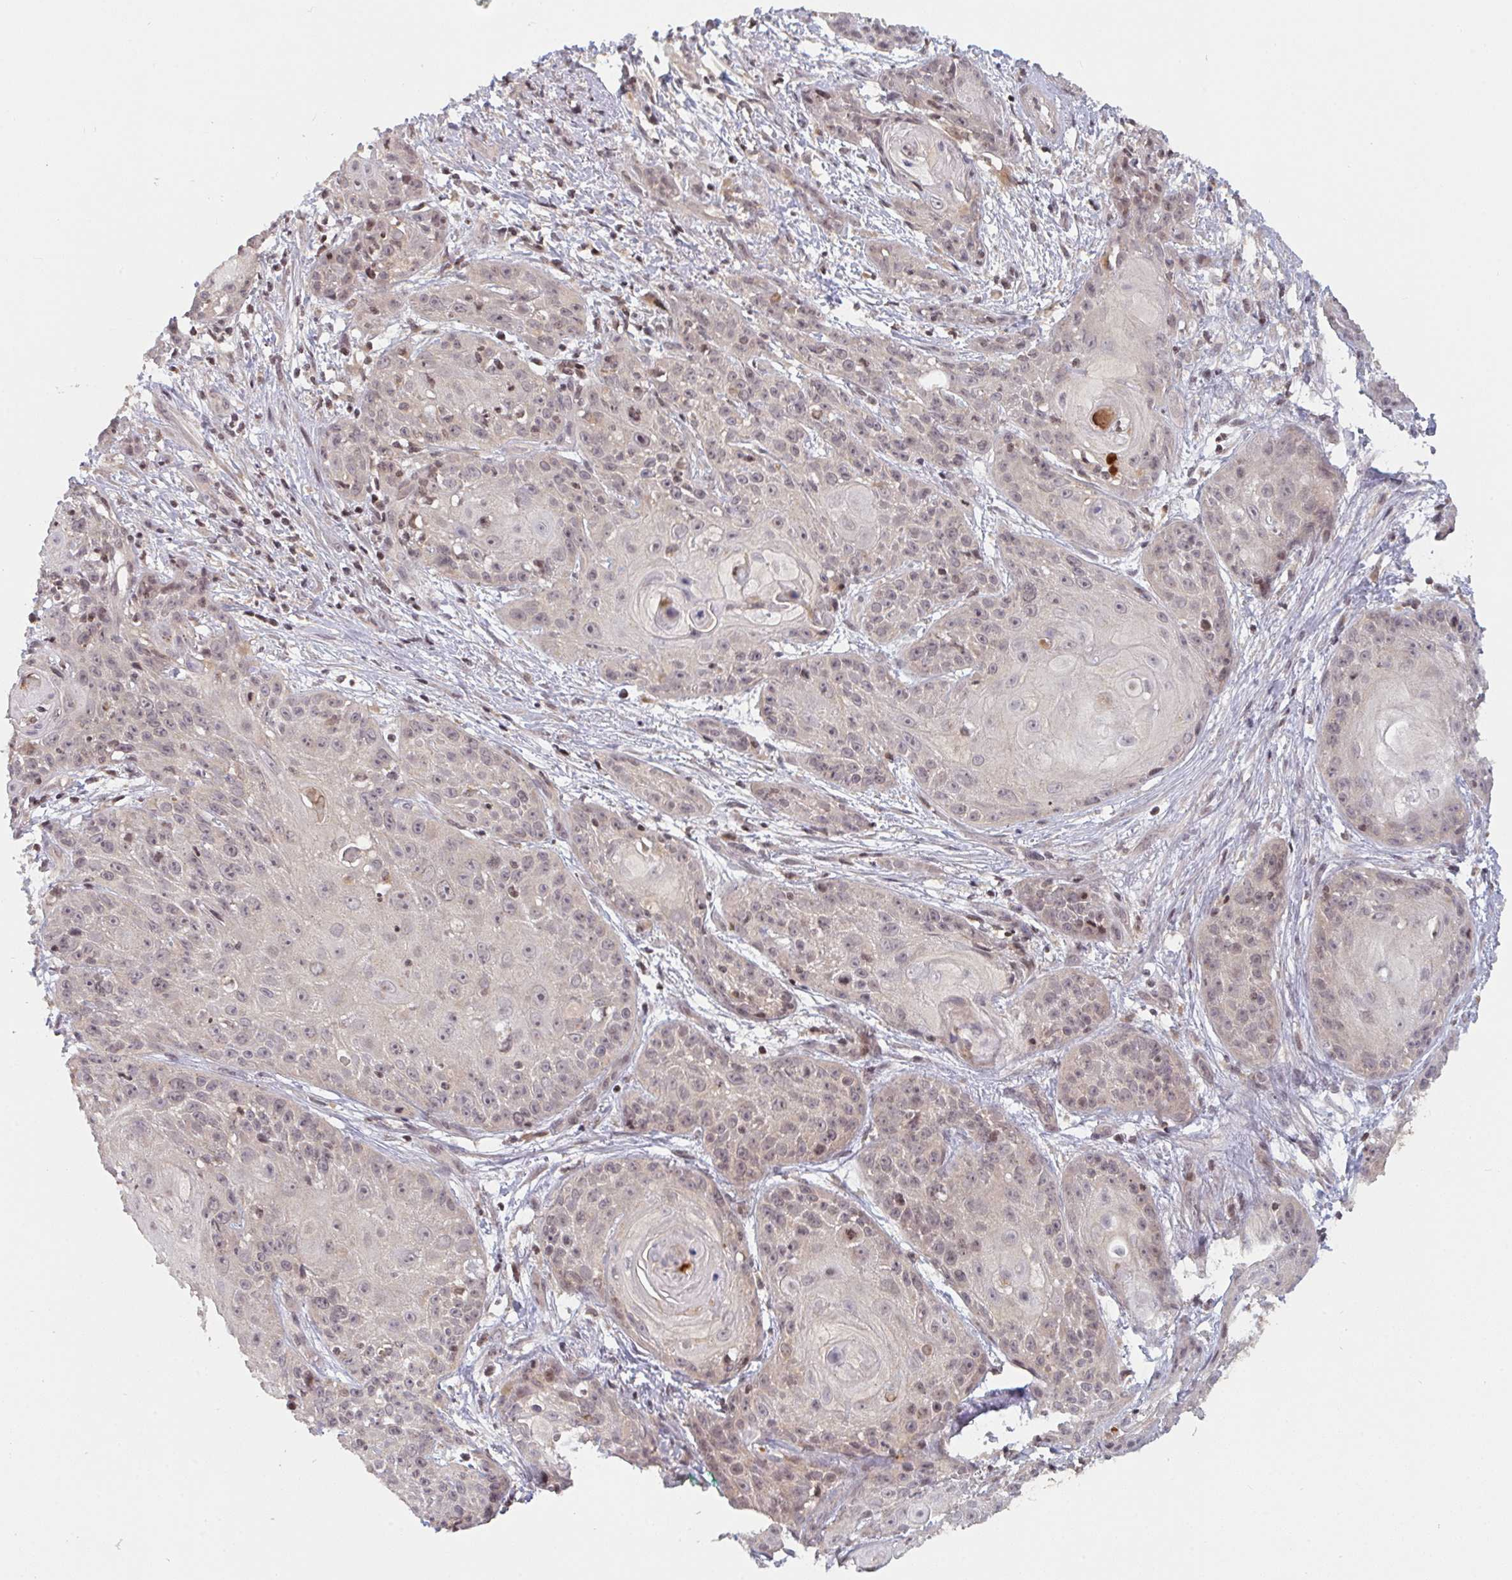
{"staining": {"intensity": "weak", "quantity": "25%-75%", "location": "nuclear"}, "tissue": "skin cancer", "cell_type": "Tumor cells", "image_type": "cancer", "snomed": [{"axis": "morphology", "description": "Squamous cell carcinoma, NOS"}, {"axis": "topography", "description": "Skin"}, {"axis": "topography", "description": "Vulva"}], "caption": "A low amount of weak nuclear positivity is identified in about 25%-75% of tumor cells in squamous cell carcinoma (skin) tissue.", "gene": "DCST1", "patient": {"sex": "female", "age": 76}}